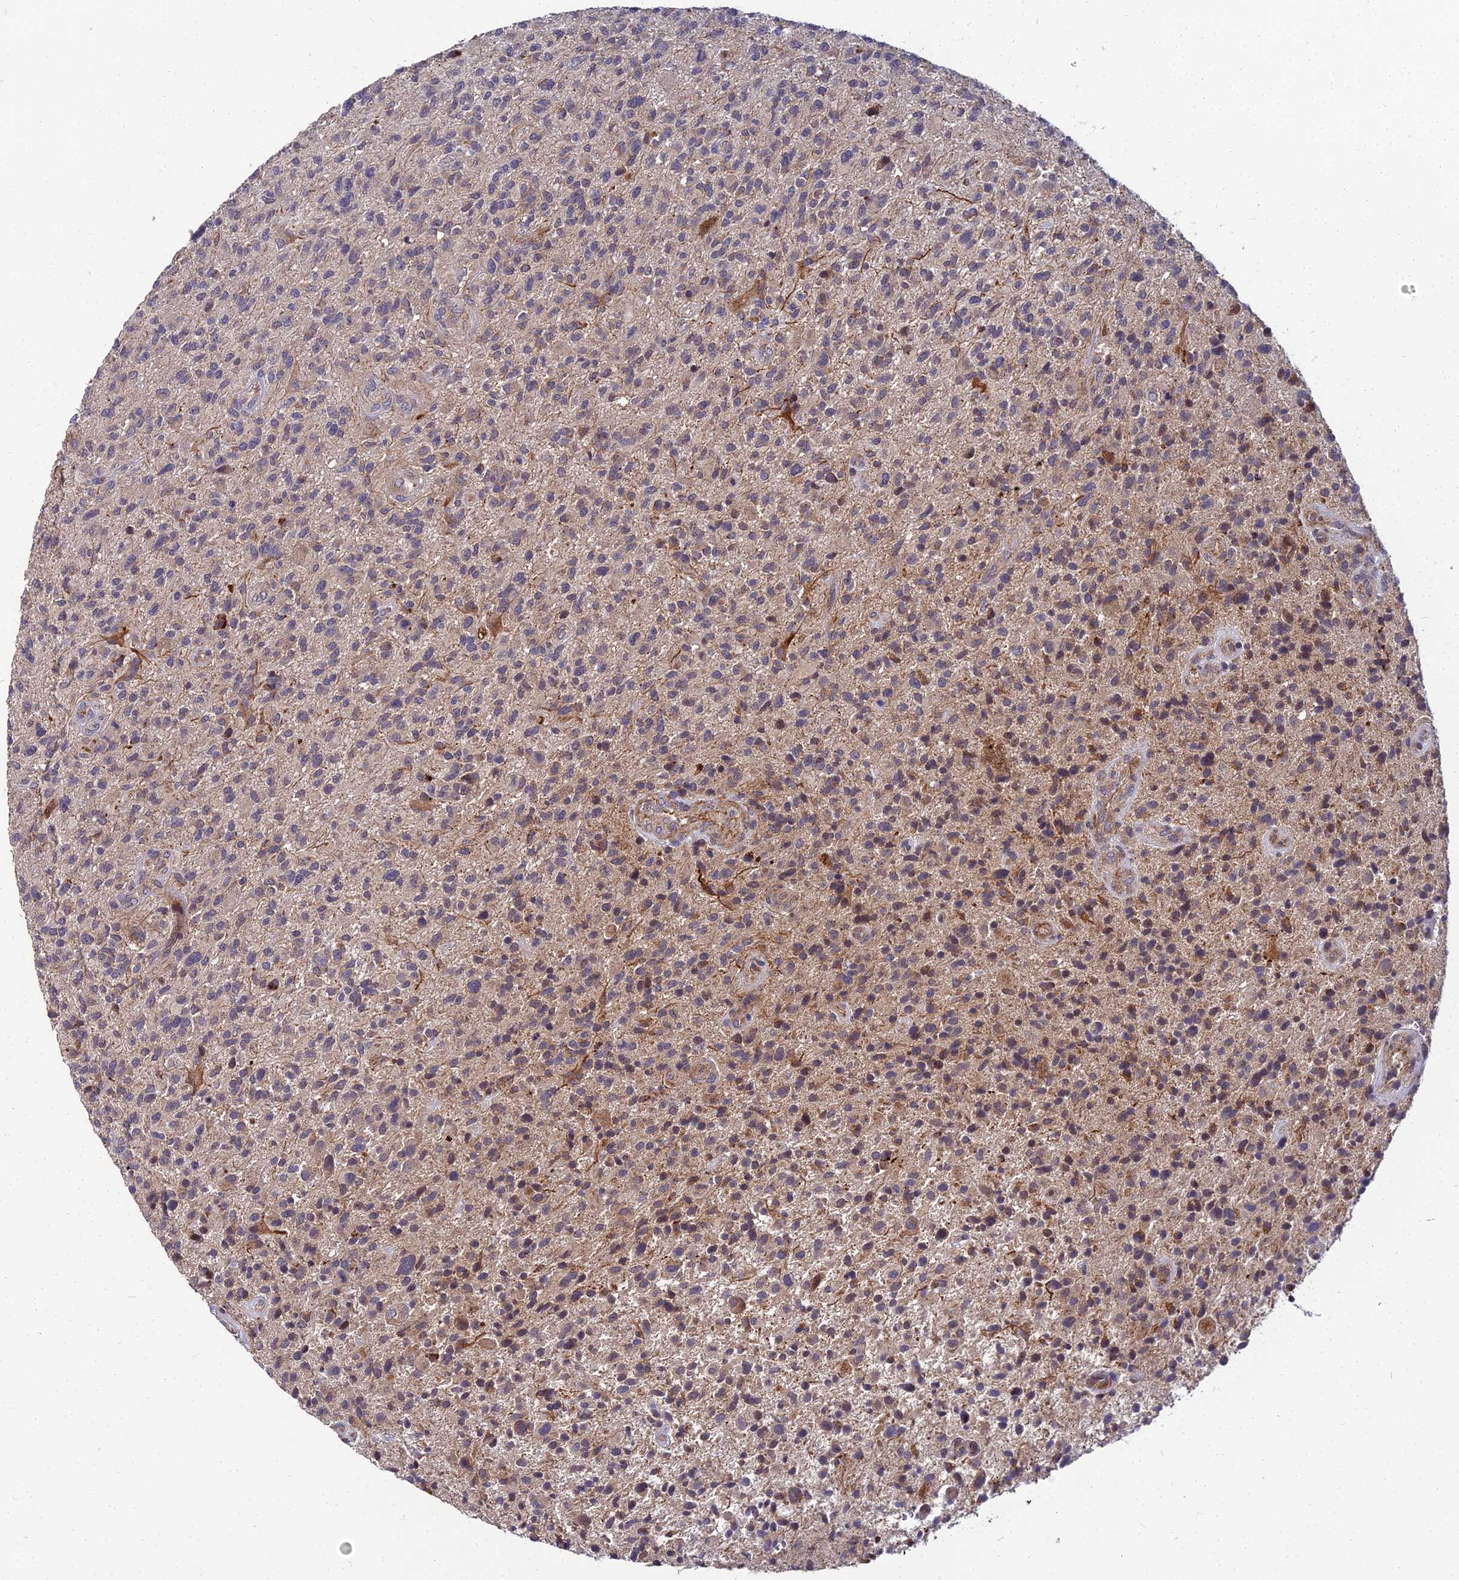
{"staining": {"intensity": "weak", "quantity": "25%-75%", "location": "cytoplasmic/membranous"}, "tissue": "glioma", "cell_type": "Tumor cells", "image_type": "cancer", "snomed": [{"axis": "morphology", "description": "Glioma, malignant, High grade"}, {"axis": "topography", "description": "Brain"}], "caption": "Weak cytoplasmic/membranous protein staining is identified in about 25%-75% of tumor cells in malignant glioma (high-grade).", "gene": "NPY", "patient": {"sex": "male", "age": 47}}